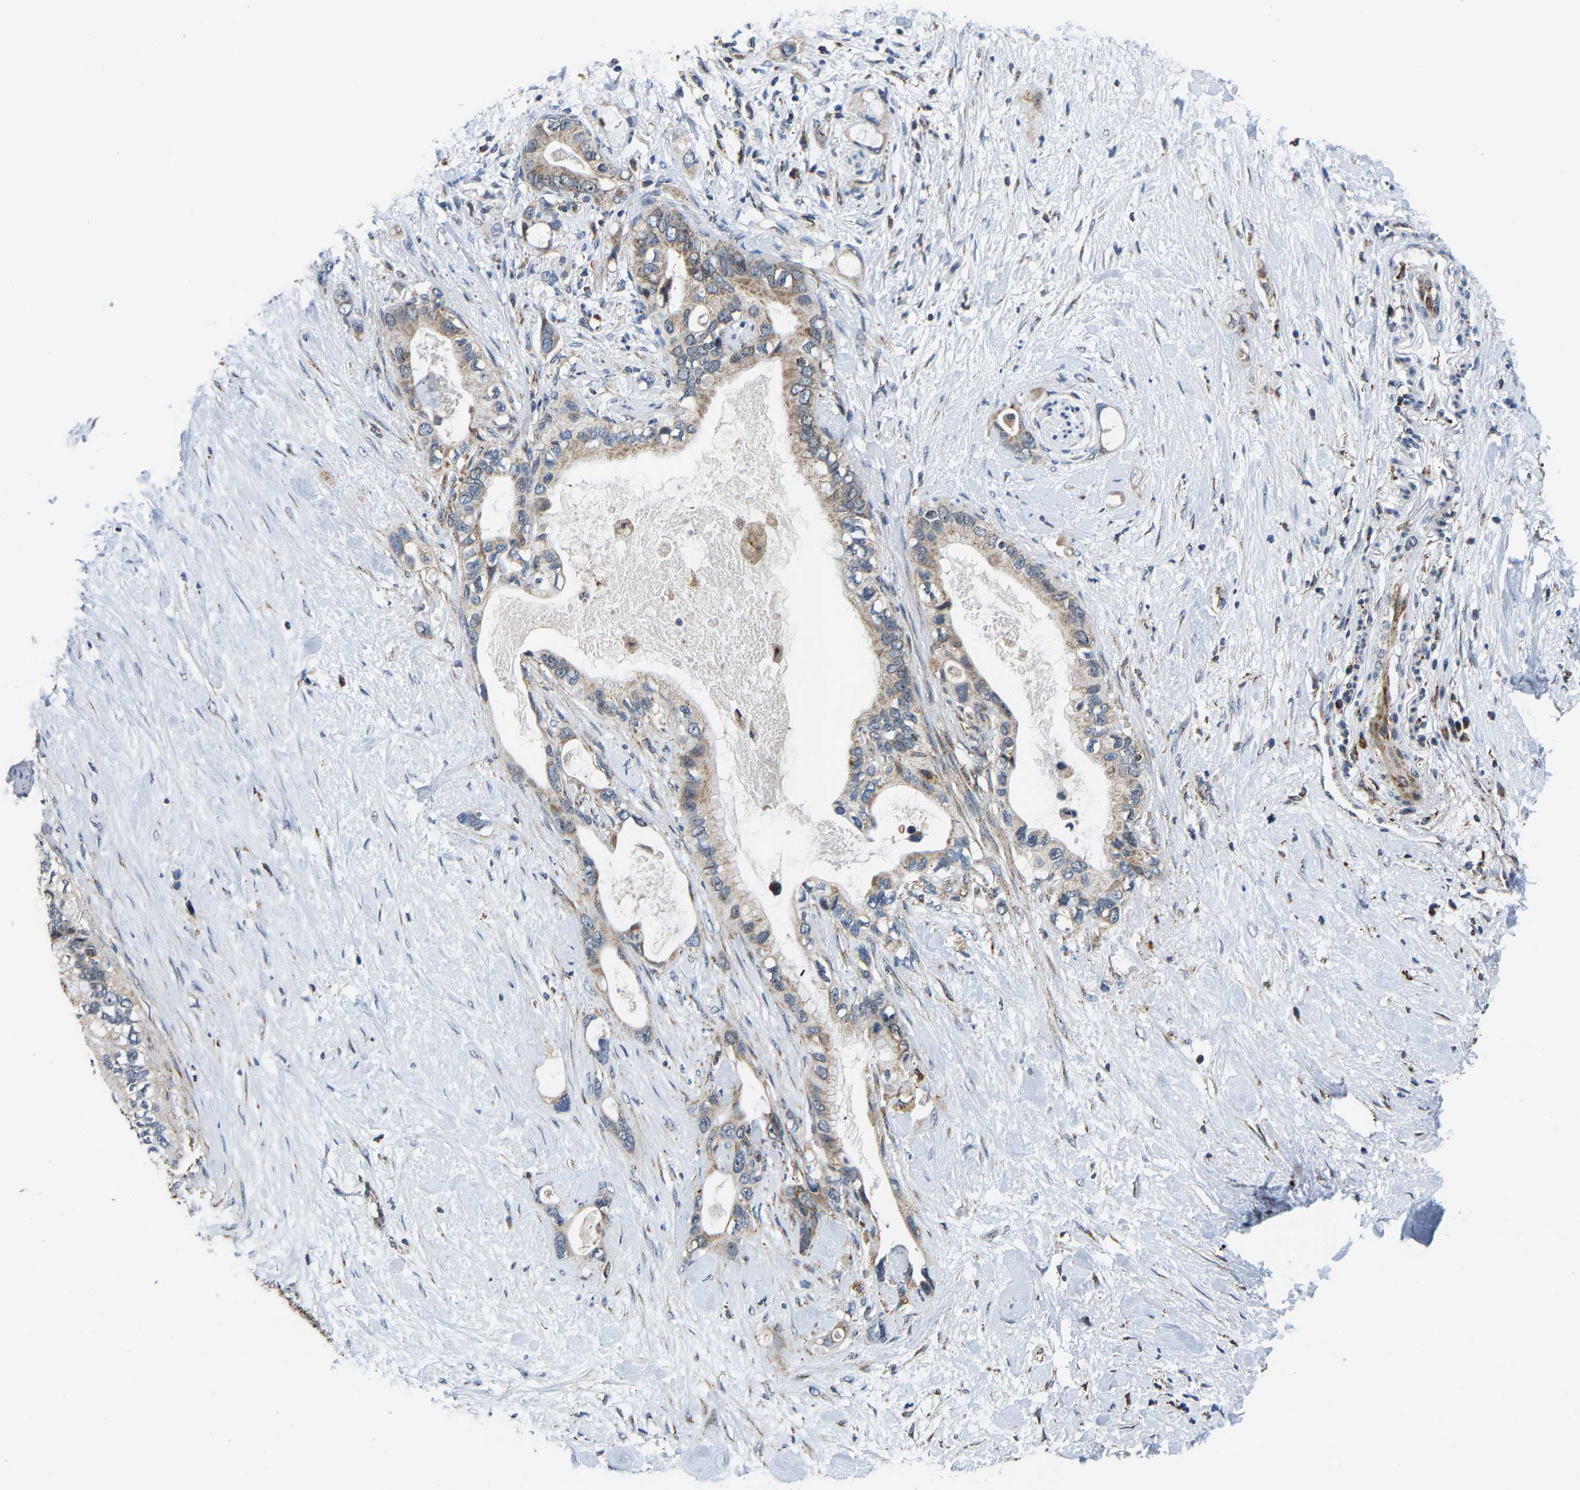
{"staining": {"intensity": "weak", "quantity": ">75%", "location": "cytoplasmic/membranous"}, "tissue": "pancreatic cancer", "cell_type": "Tumor cells", "image_type": "cancer", "snomed": [{"axis": "morphology", "description": "Adenocarcinoma, NOS"}, {"axis": "topography", "description": "Pancreas"}], "caption": "High-magnification brightfield microscopy of pancreatic cancer (adenocarcinoma) stained with DAB (3,3'-diaminobenzidine) (brown) and counterstained with hematoxylin (blue). tumor cells exhibit weak cytoplasmic/membranous expression is identified in about>75% of cells.", "gene": "GIMAP7", "patient": {"sex": "female", "age": 56}}